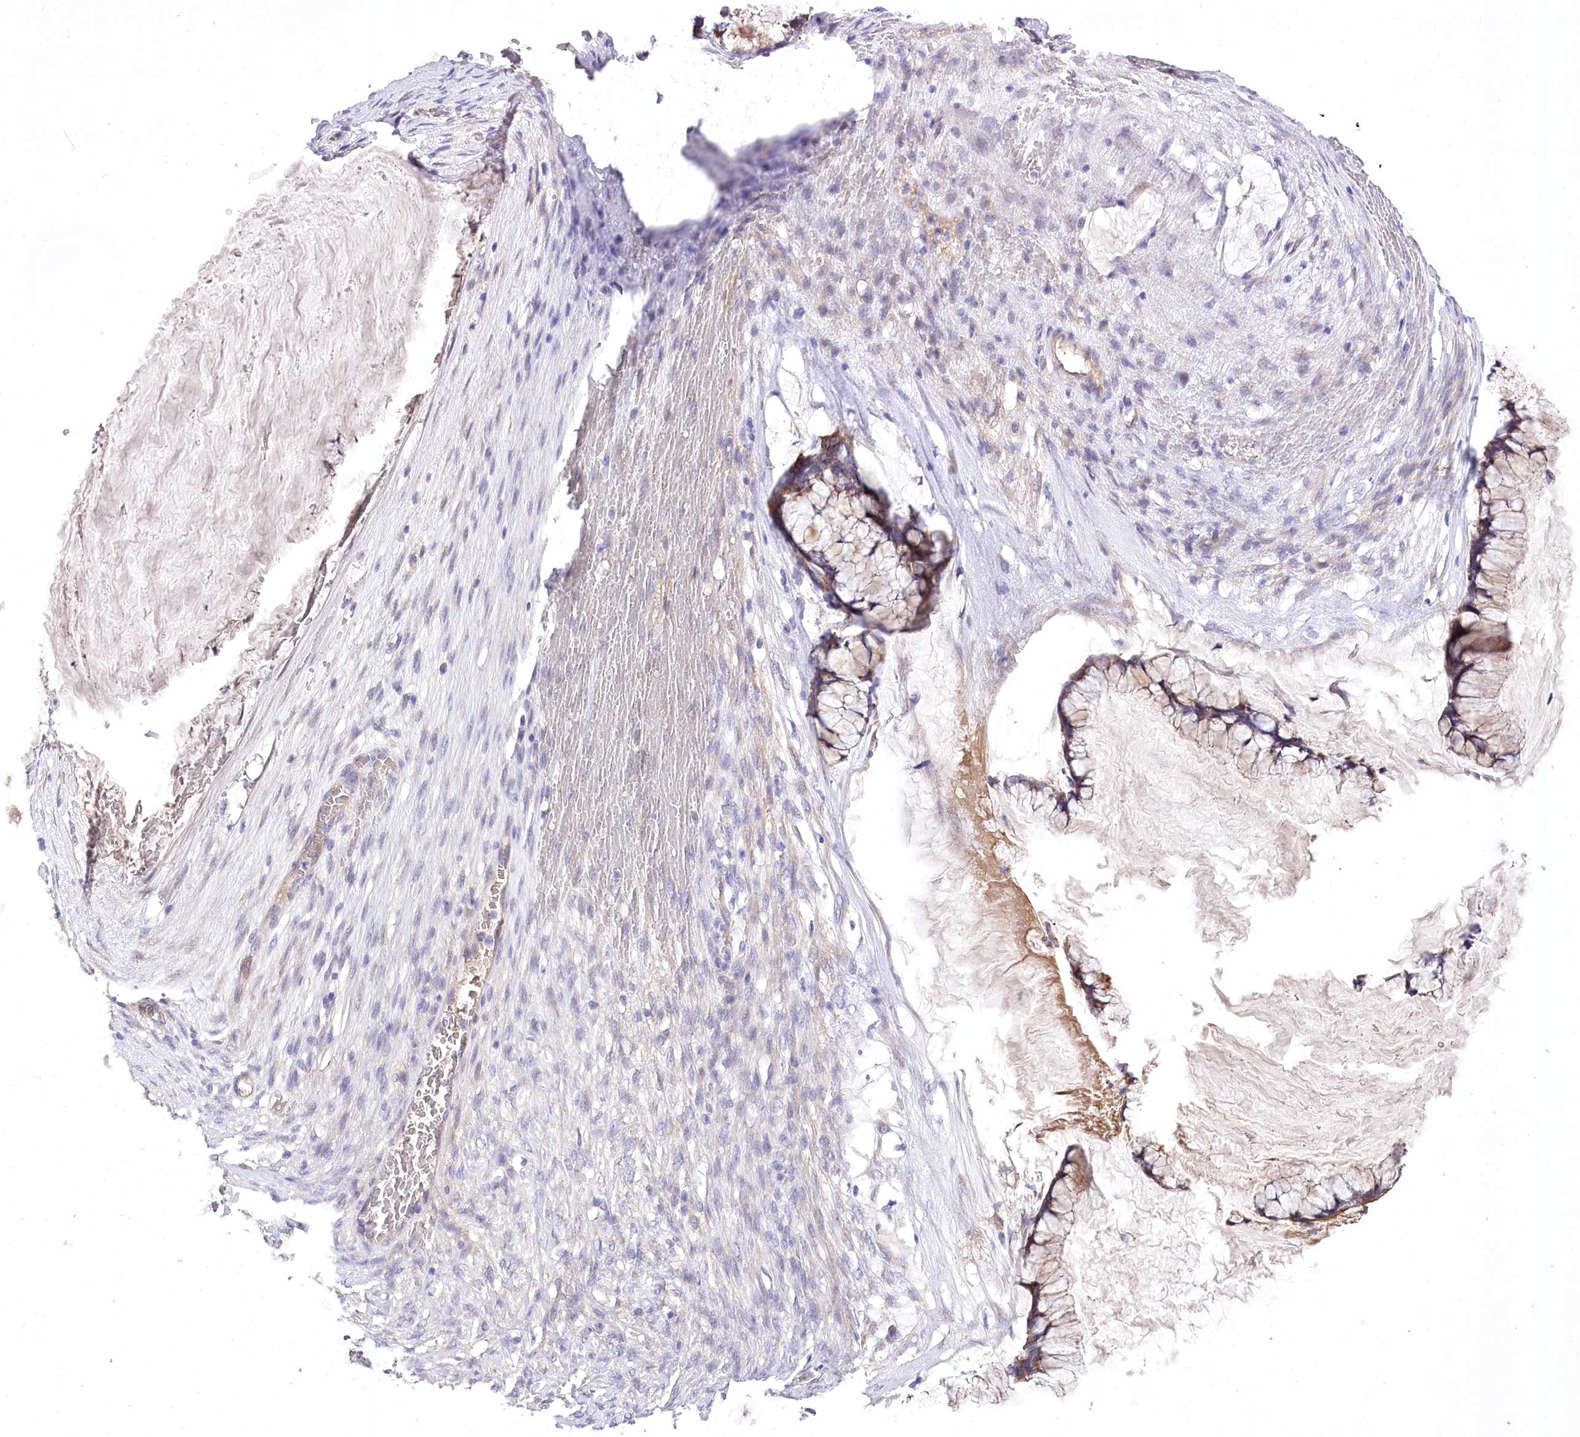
{"staining": {"intensity": "weak", "quantity": ">75%", "location": "cytoplasmic/membranous"}, "tissue": "ovarian cancer", "cell_type": "Tumor cells", "image_type": "cancer", "snomed": [{"axis": "morphology", "description": "Cystadenocarcinoma, mucinous, NOS"}, {"axis": "topography", "description": "Ovary"}], "caption": "Weak cytoplasmic/membranous protein positivity is appreciated in approximately >75% of tumor cells in ovarian cancer (mucinous cystadenocarcinoma).", "gene": "CEP164", "patient": {"sex": "female", "age": 42}}